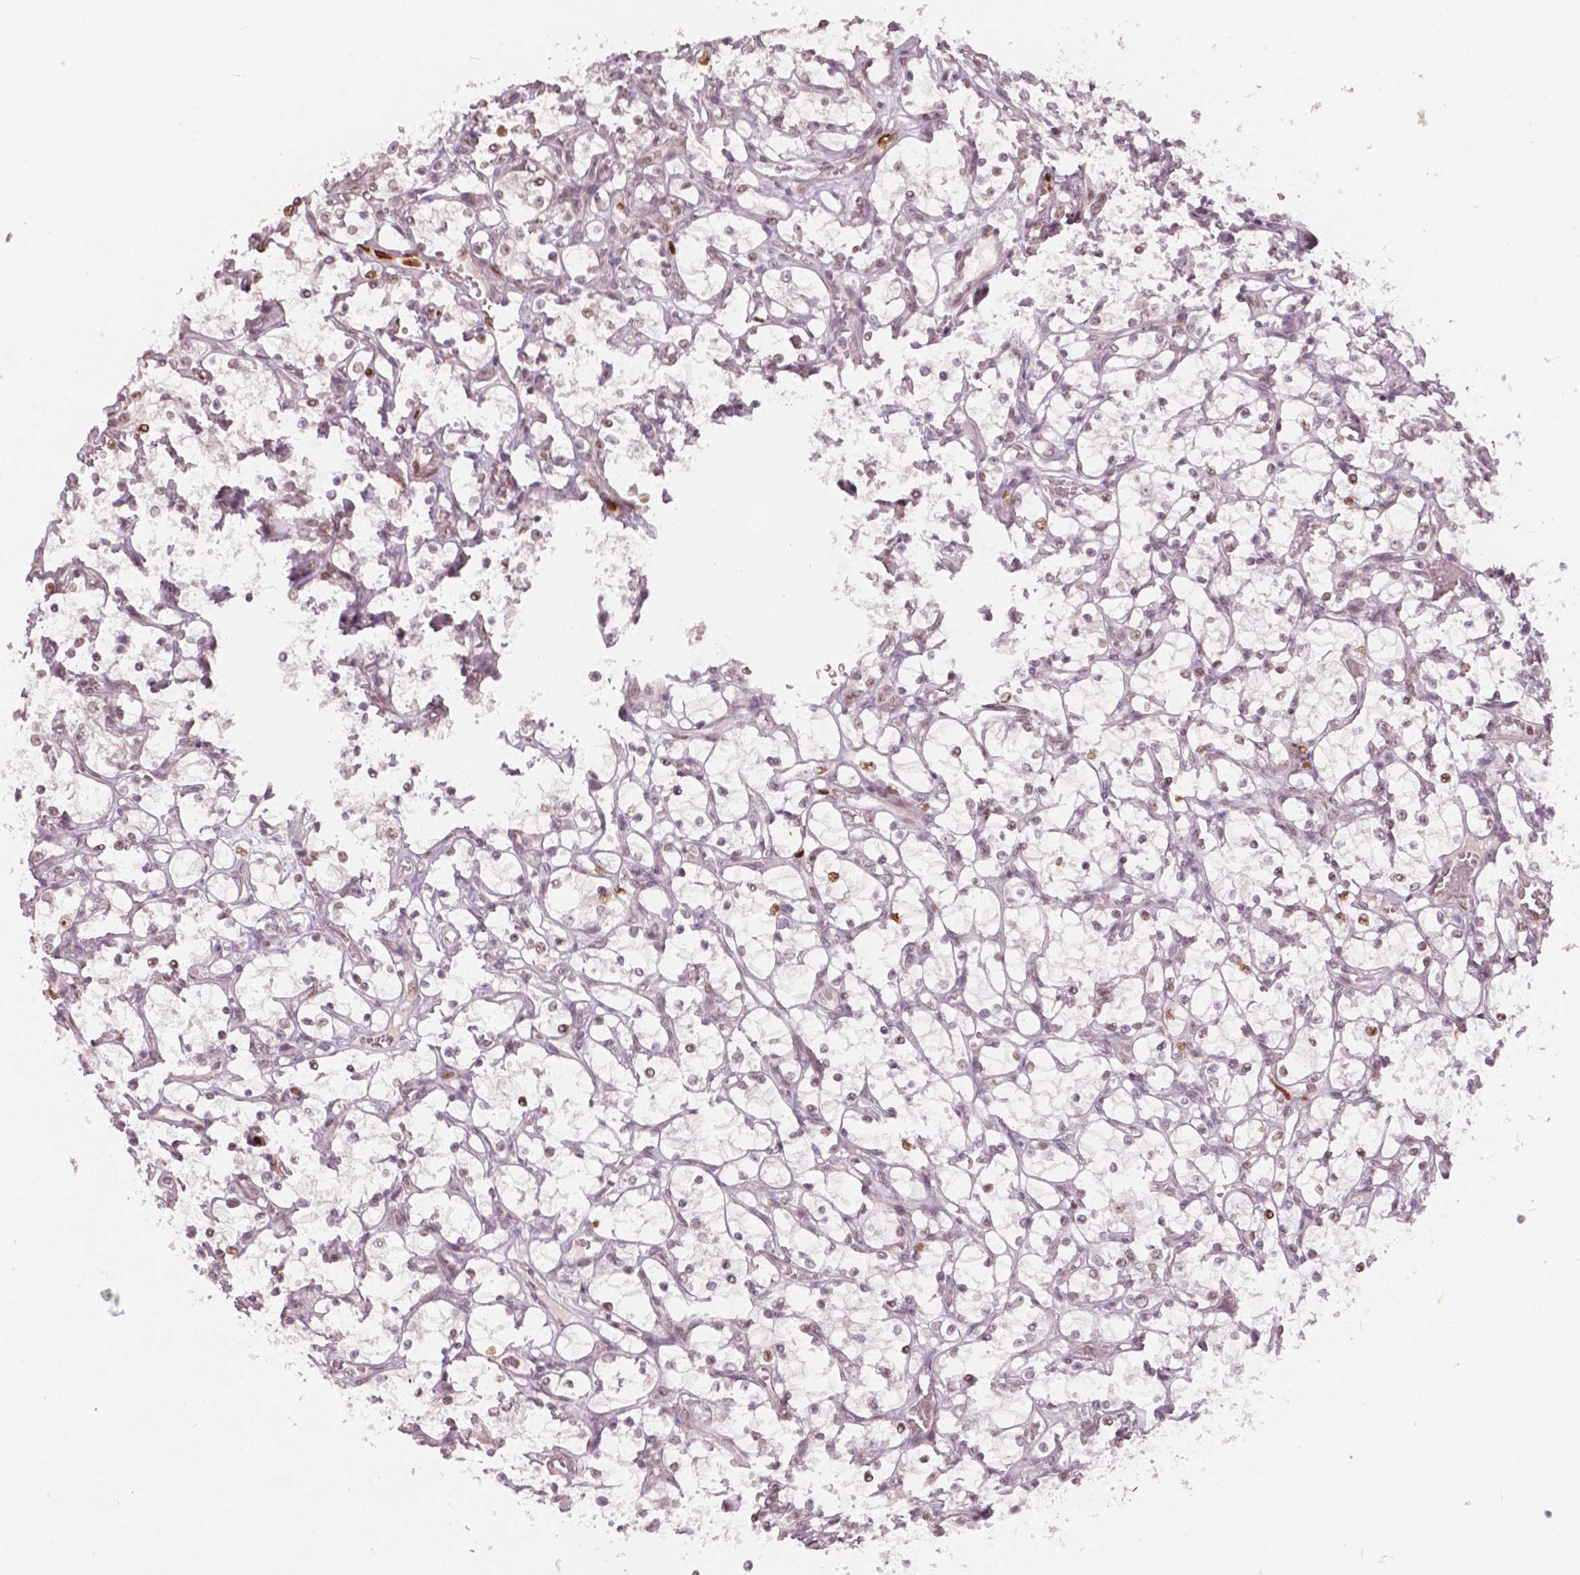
{"staining": {"intensity": "moderate", "quantity": "<25%", "location": "nuclear"}, "tissue": "renal cancer", "cell_type": "Tumor cells", "image_type": "cancer", "snomed": [{"axis": "morphology", "description": "Adenocarcinoma, NOS"}, {"axis": "topography", "description": "Kidney"}], "caption": "A micrograph showing moderate nuclear expression in about <25% of tumor cells in renal cancer (adenocarcinoma), as visualized by brown immunohistochemical staining.", "gene": "NSD2", "patient": {"sex": "female", "age": 69}}